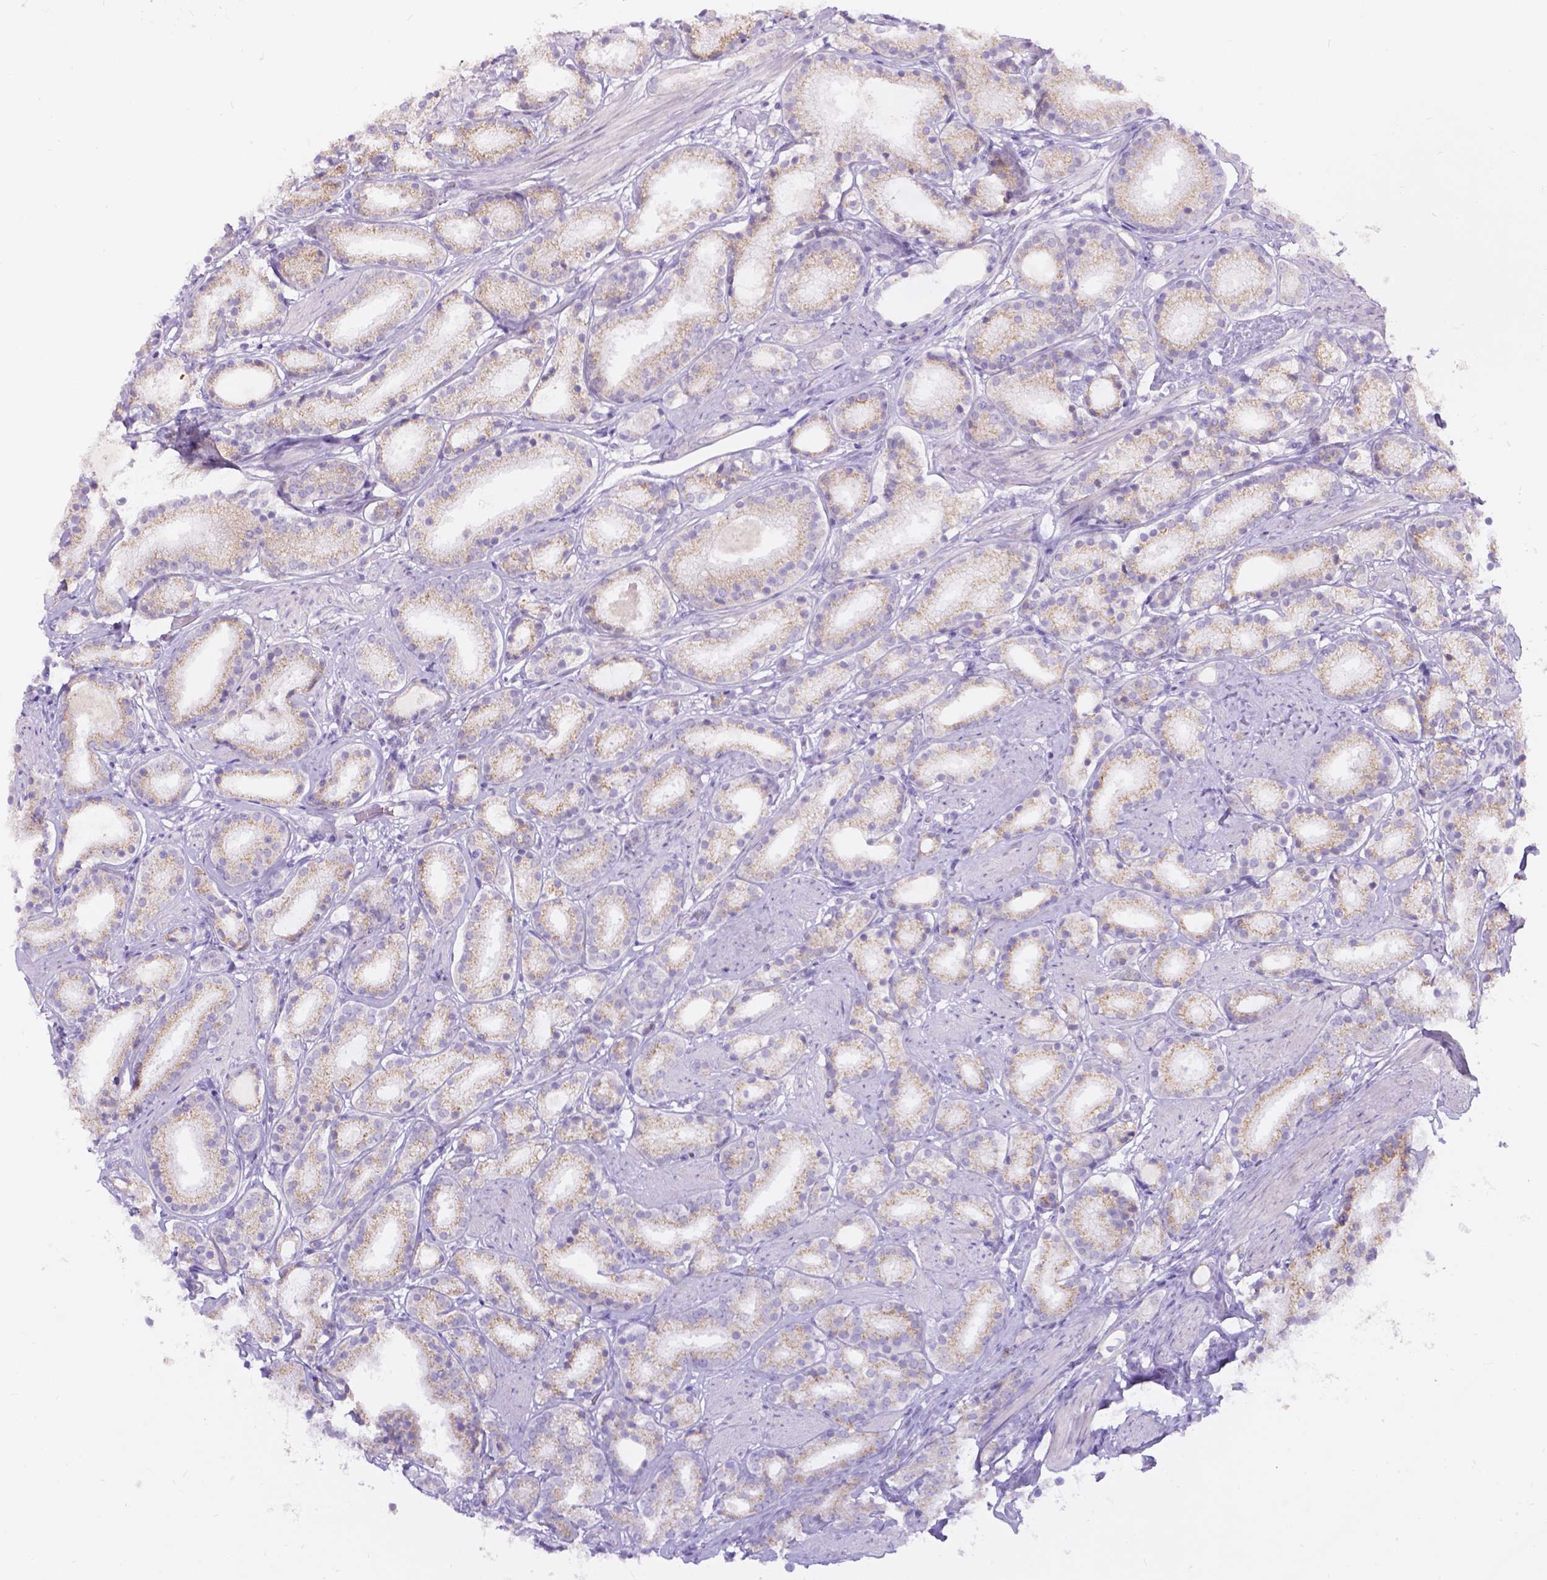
{"staining": {"intensity": "weak", "quantity": "<25%", "location": "cytoplasmic/membranous"}, "tissue": "prostate cancer", "cell_type": "Tumor cells", "image_type": "cancer", "snomed": [{"axis": "morphology", "description": "Adenocarcinoma, High grade"}, {"axis": "topography", "description": "Prostate"}], "caption": "Immunohistochemistry (IHC) image of human prostate cancer stained for a protein (brown), which displays no staining in tumor cells.", "gene": "HTN3", "patient": {"sex": "male", "age": 63}}